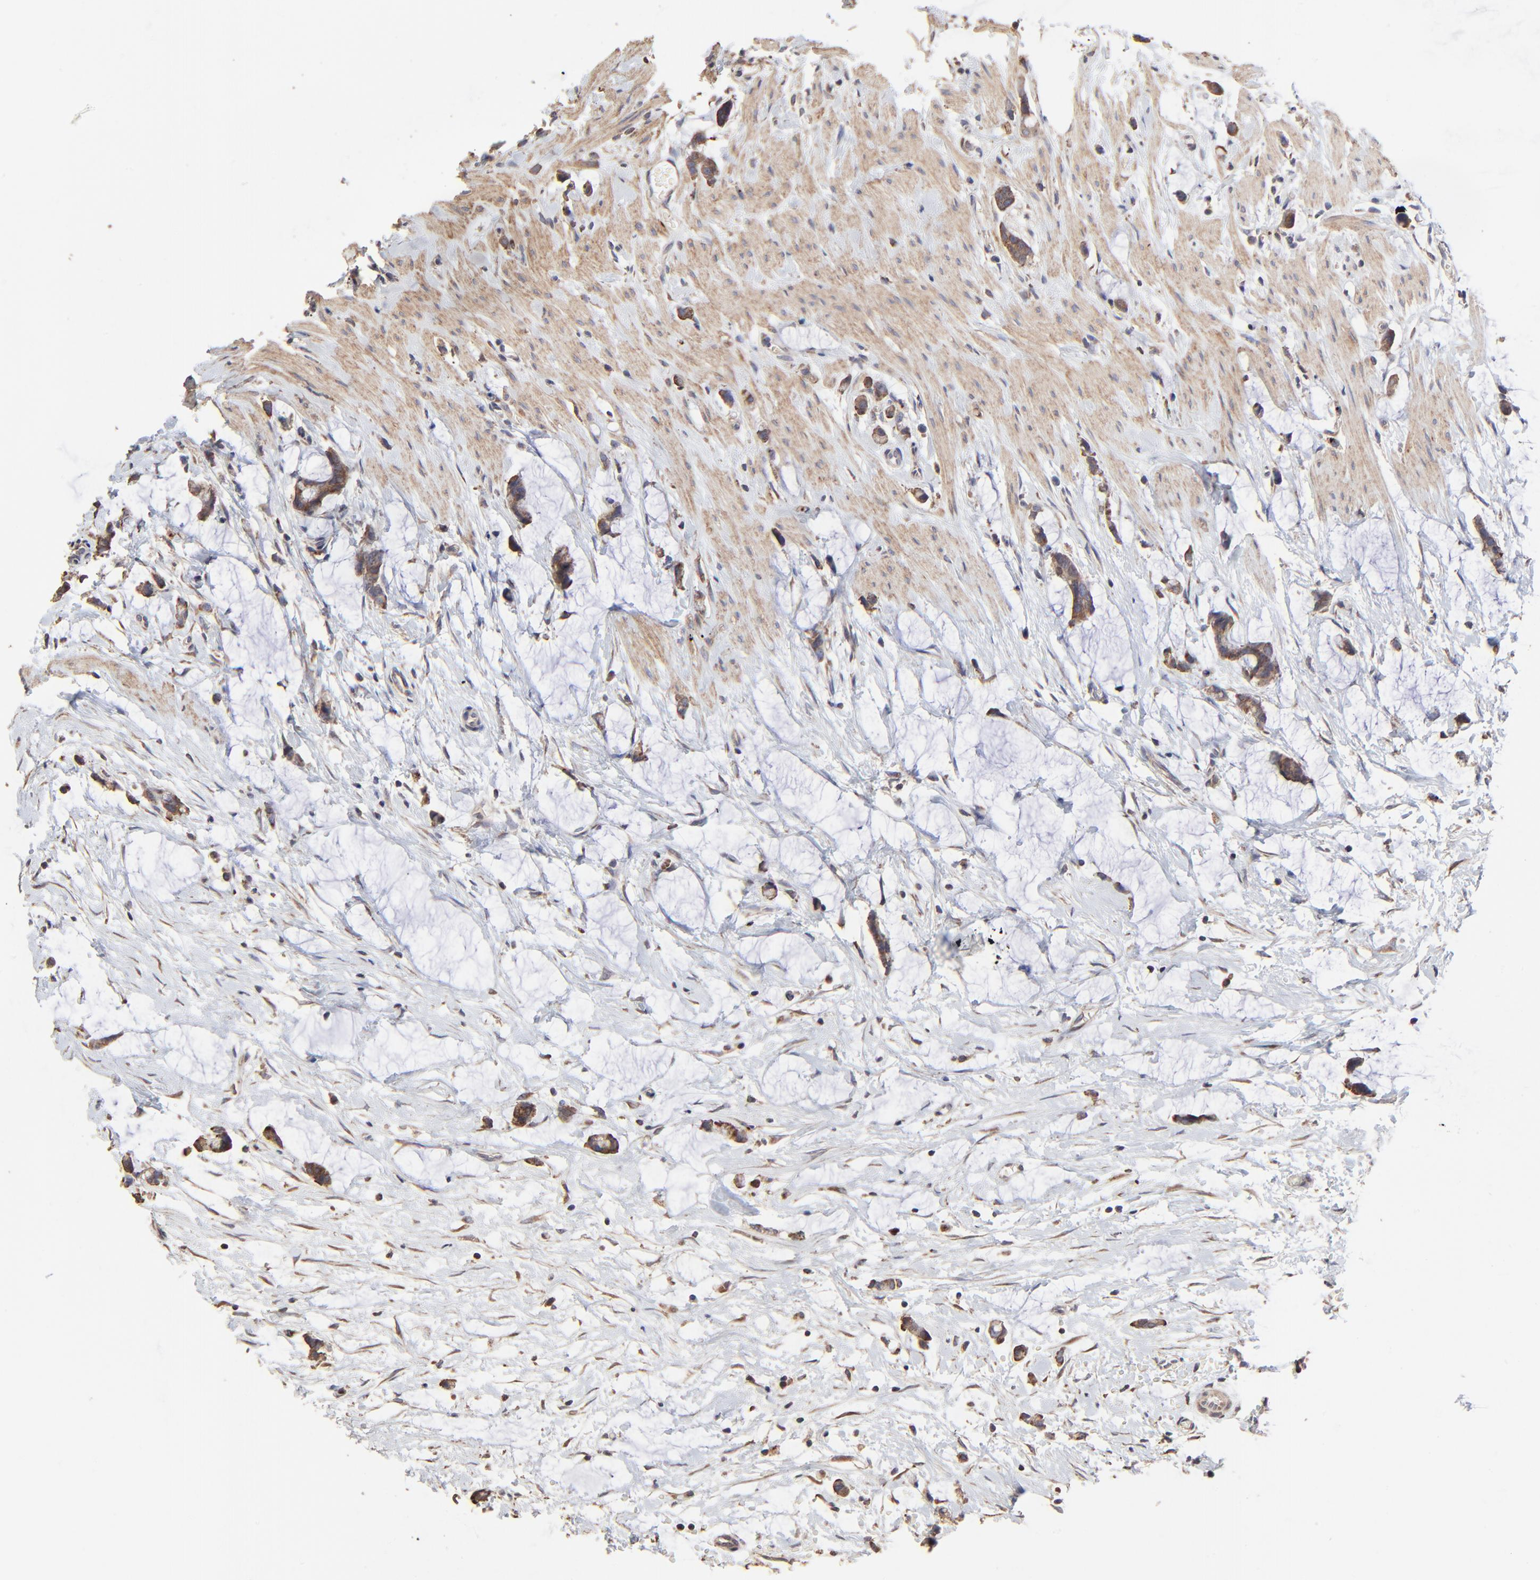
{"staining": {"intensity": "strong", "quantity": ">75%", "location": "cytoplasmic/membranous"}, "tissue": "colorectal cancer", "cell_type": "Tumor cells", "image_type": "cancer", "snomed": [{"axis": "morphology", "description": "Adenocarcinoma, NOS"}, {"axis": "topography", "description": "Colon"}], "caption": "Strong cytoplasmic/membranous expression for a protein is identified in about >75% of tumor cells of colorectal cancer using immunohistochemistry.", "gene": "ELP2", "patient": {"sex": "male", "age": 14}}